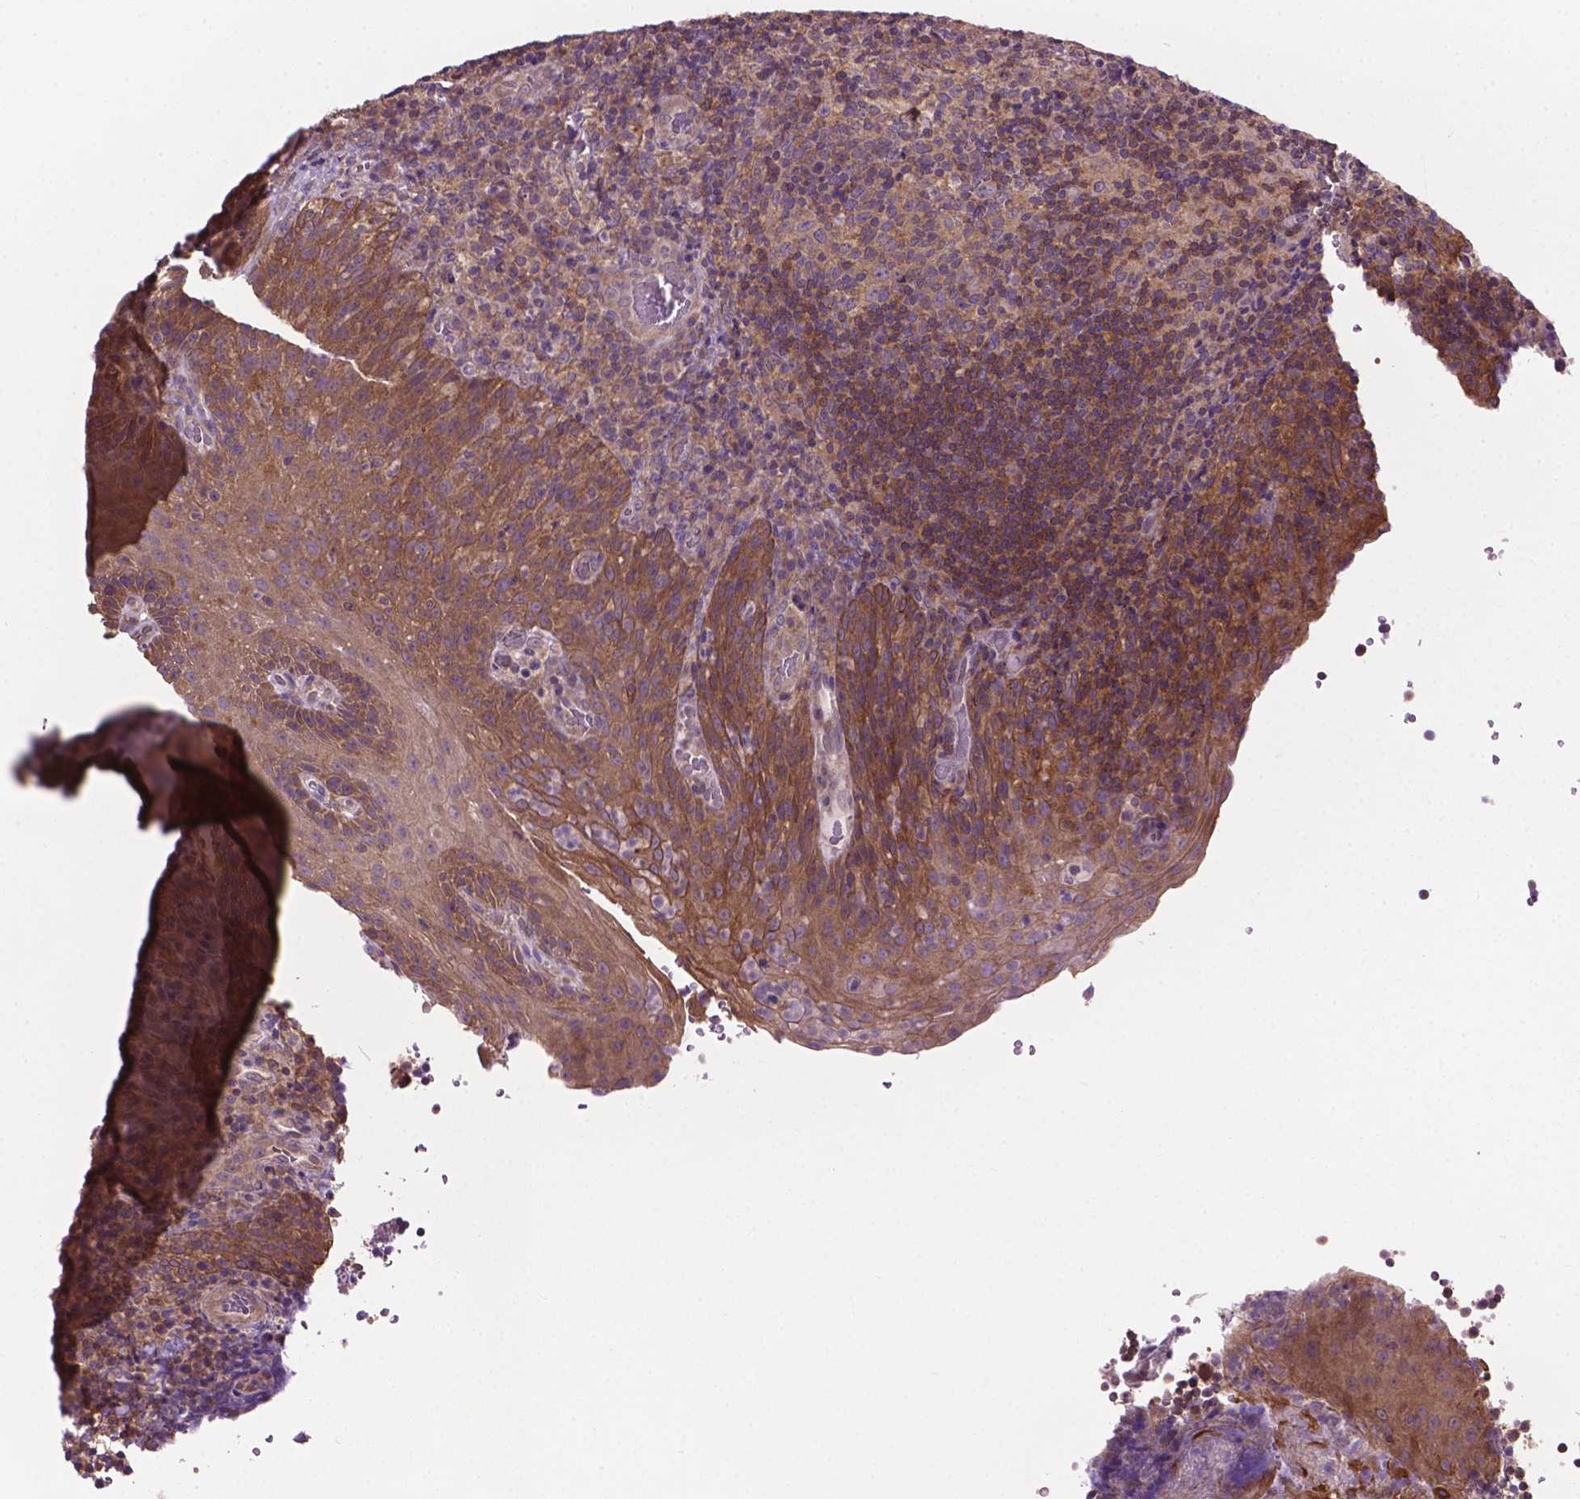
{"staining": {"intensity": "weak", "quantity": "<25%", "location": "cytoplasmic/membranous"}, "tissue": "tonsil", "cell_type": "Germinal center cells", "image_type": "normal", "snomed": [{"axis": "morphology", "description": "Normal tissue, NOS"}, {"axis": "topography", "description": "Tonsil"}], "caption": "Tonsil was stained to show a protein in brown. There is no significant expression in germinal center cells. (Stains: DAB (3,3'-diaminobenzidine) immunohistochemistry with hematoxylin counter stain, Microscopy: brightfield microscopy at high magnification).", "gene": "MZT1", "patient": {"sex": "male", "age": 17}}